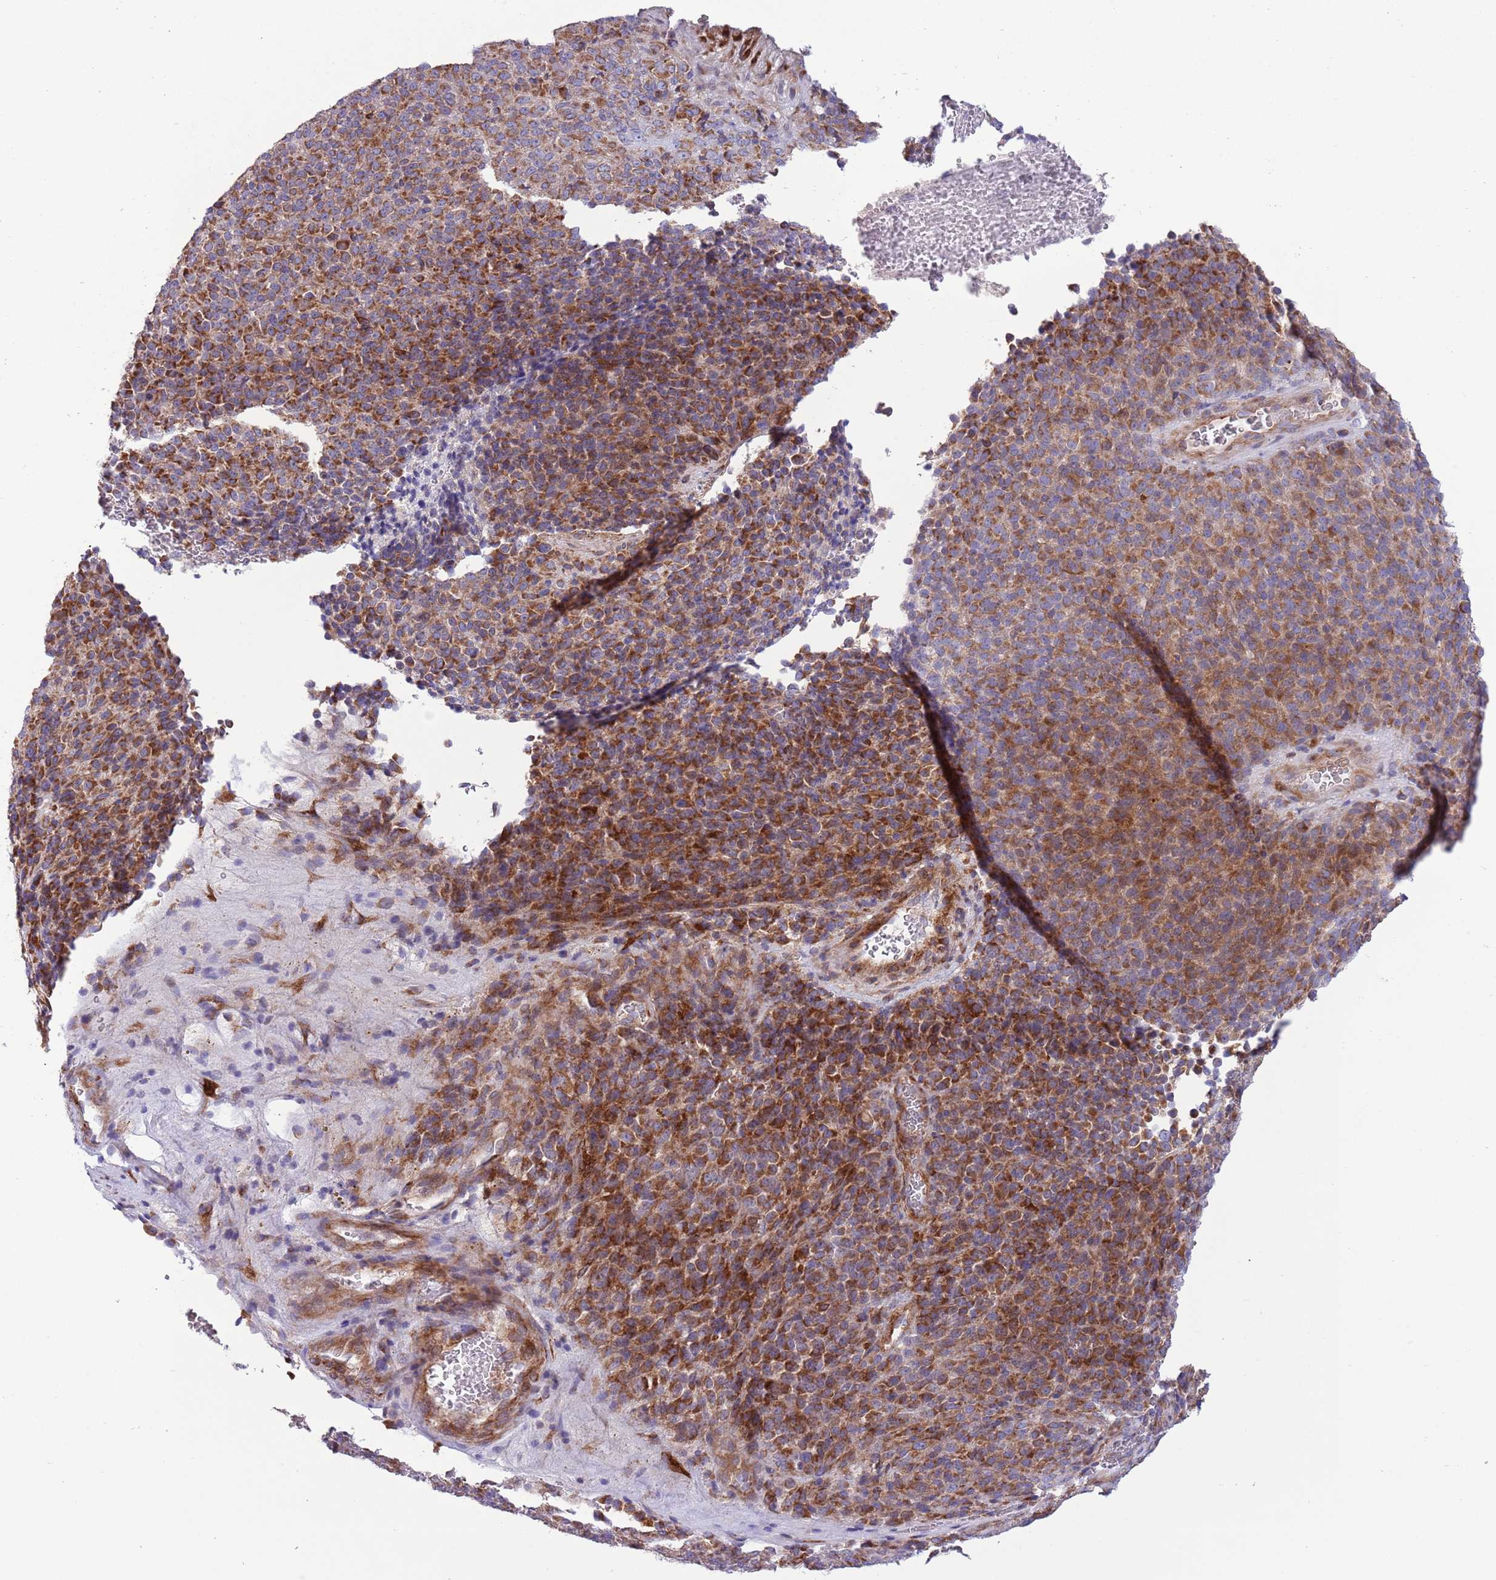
{"staining": {"intensity": "strong", "quantity": "25%-75%", "location": "cytoplasmic/membranous"}, "tissue": "melanoma", "cell_type": "Tumor cells", "image_type": "cancer", "snomed": [{"axis": "morphology", "description": "Malignant melanoma, Metastatic site"}, {"axis": "topography", "description": "Brain"}], "caption": "There is high levels of strong cytoplasmic/membranous staining in tumor cells of malignant melanoma (metastatic site), as demonstrated by immunohistochemical staining (brown color).", "gene": "TOMM5", "patient": {"sex": "female", "age": 56}}